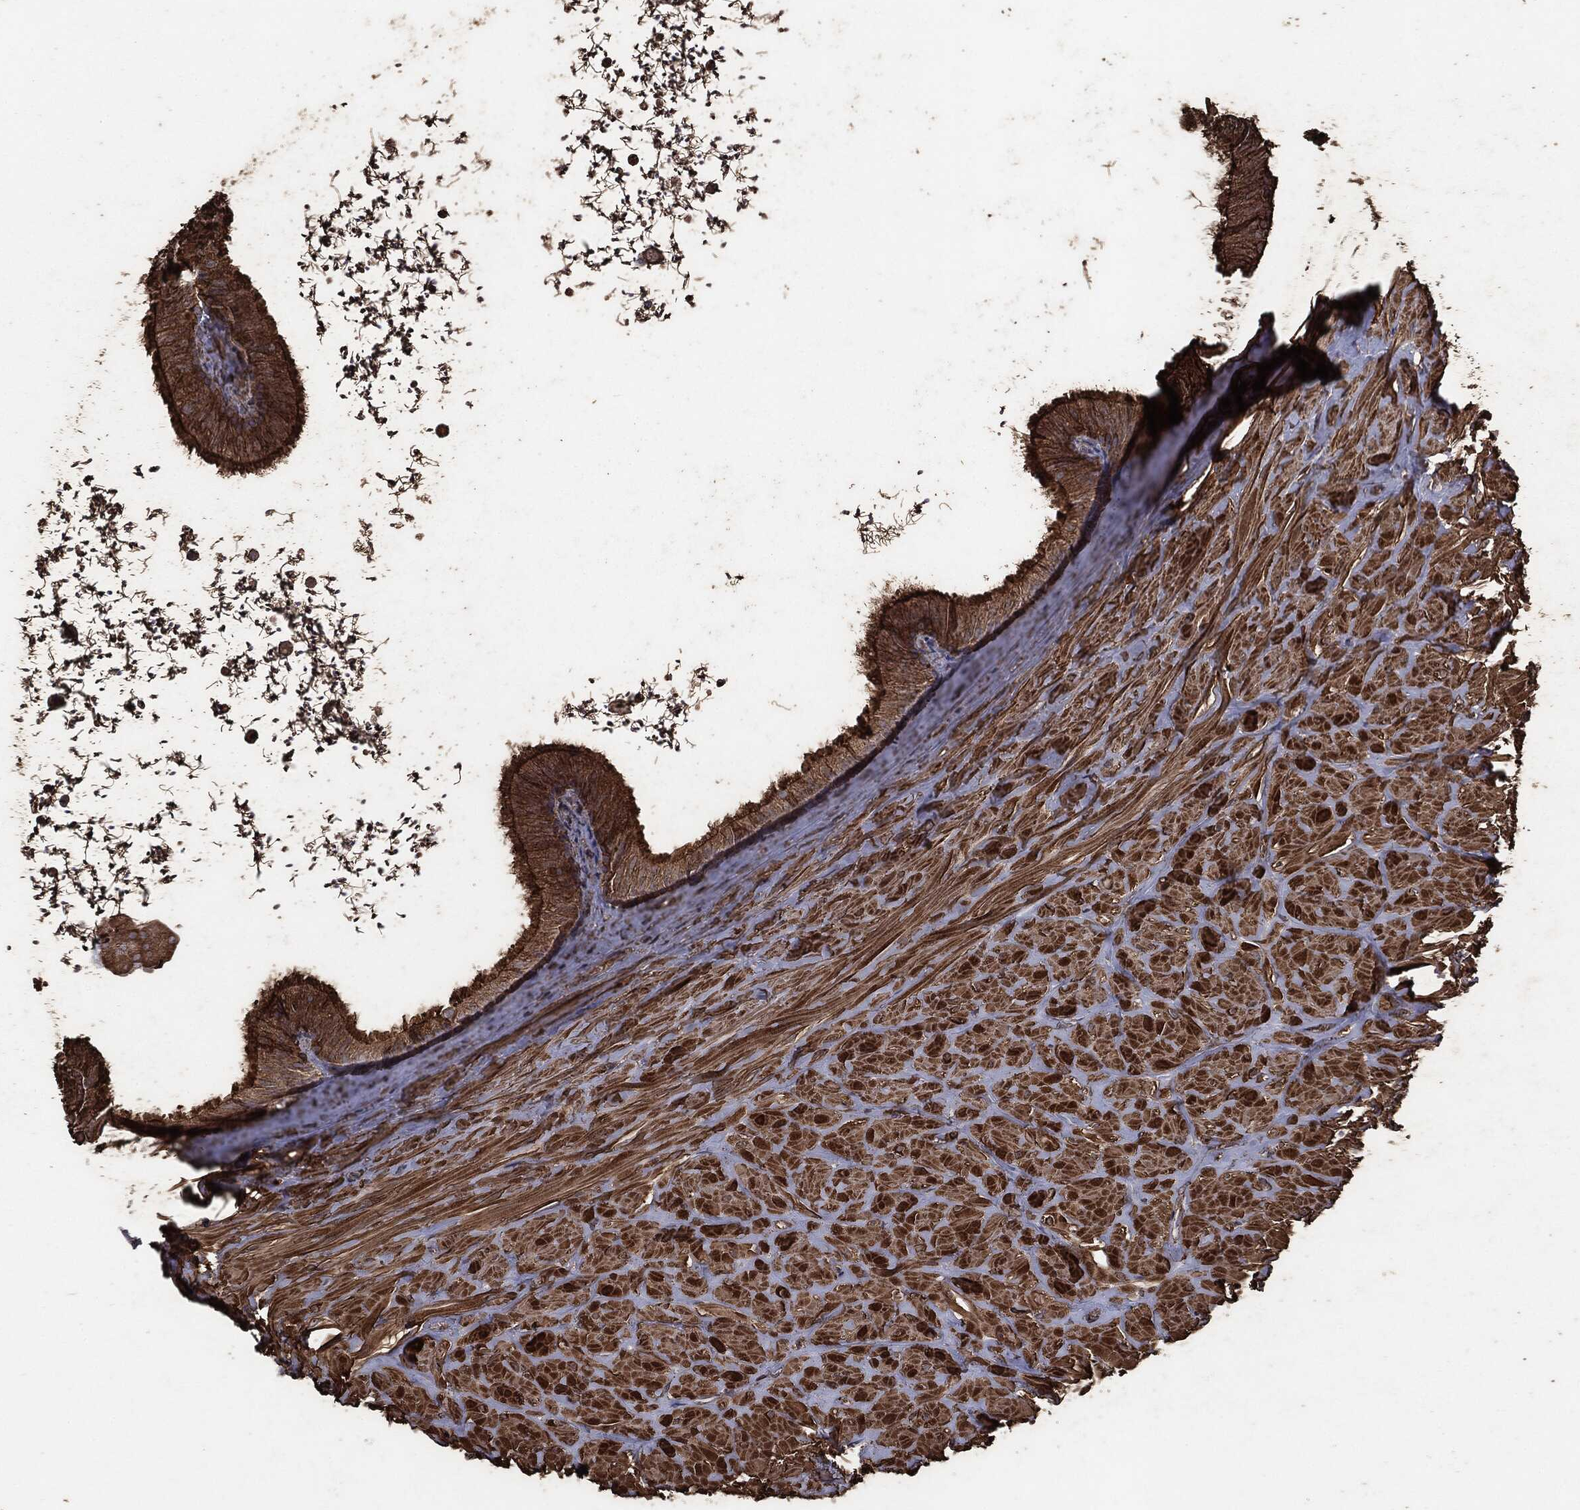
{"staining": {"intensity": "moderate", "quantity": ">75%", "location": "cytoplasmic/membranous"}, "tissue": "epididymis", "cell_type": "Glandular cells", "image_type": "normal", "snomed": [{"axis": "morphology", "description": "Normal tissue, NOS"}, {"axis": "topography", "description": "Epididymis"}], "caption": "Brown immunohistochemical staining in benign epididymis exhibits moderate cytoplasmic/membranous expression in approximately >75% of glandular cells. Ihc stains the protein of interest in brown and the nuclei are stained blue.", "gene": "MTOR", "patient": {"sex": "male", "age": 32}}